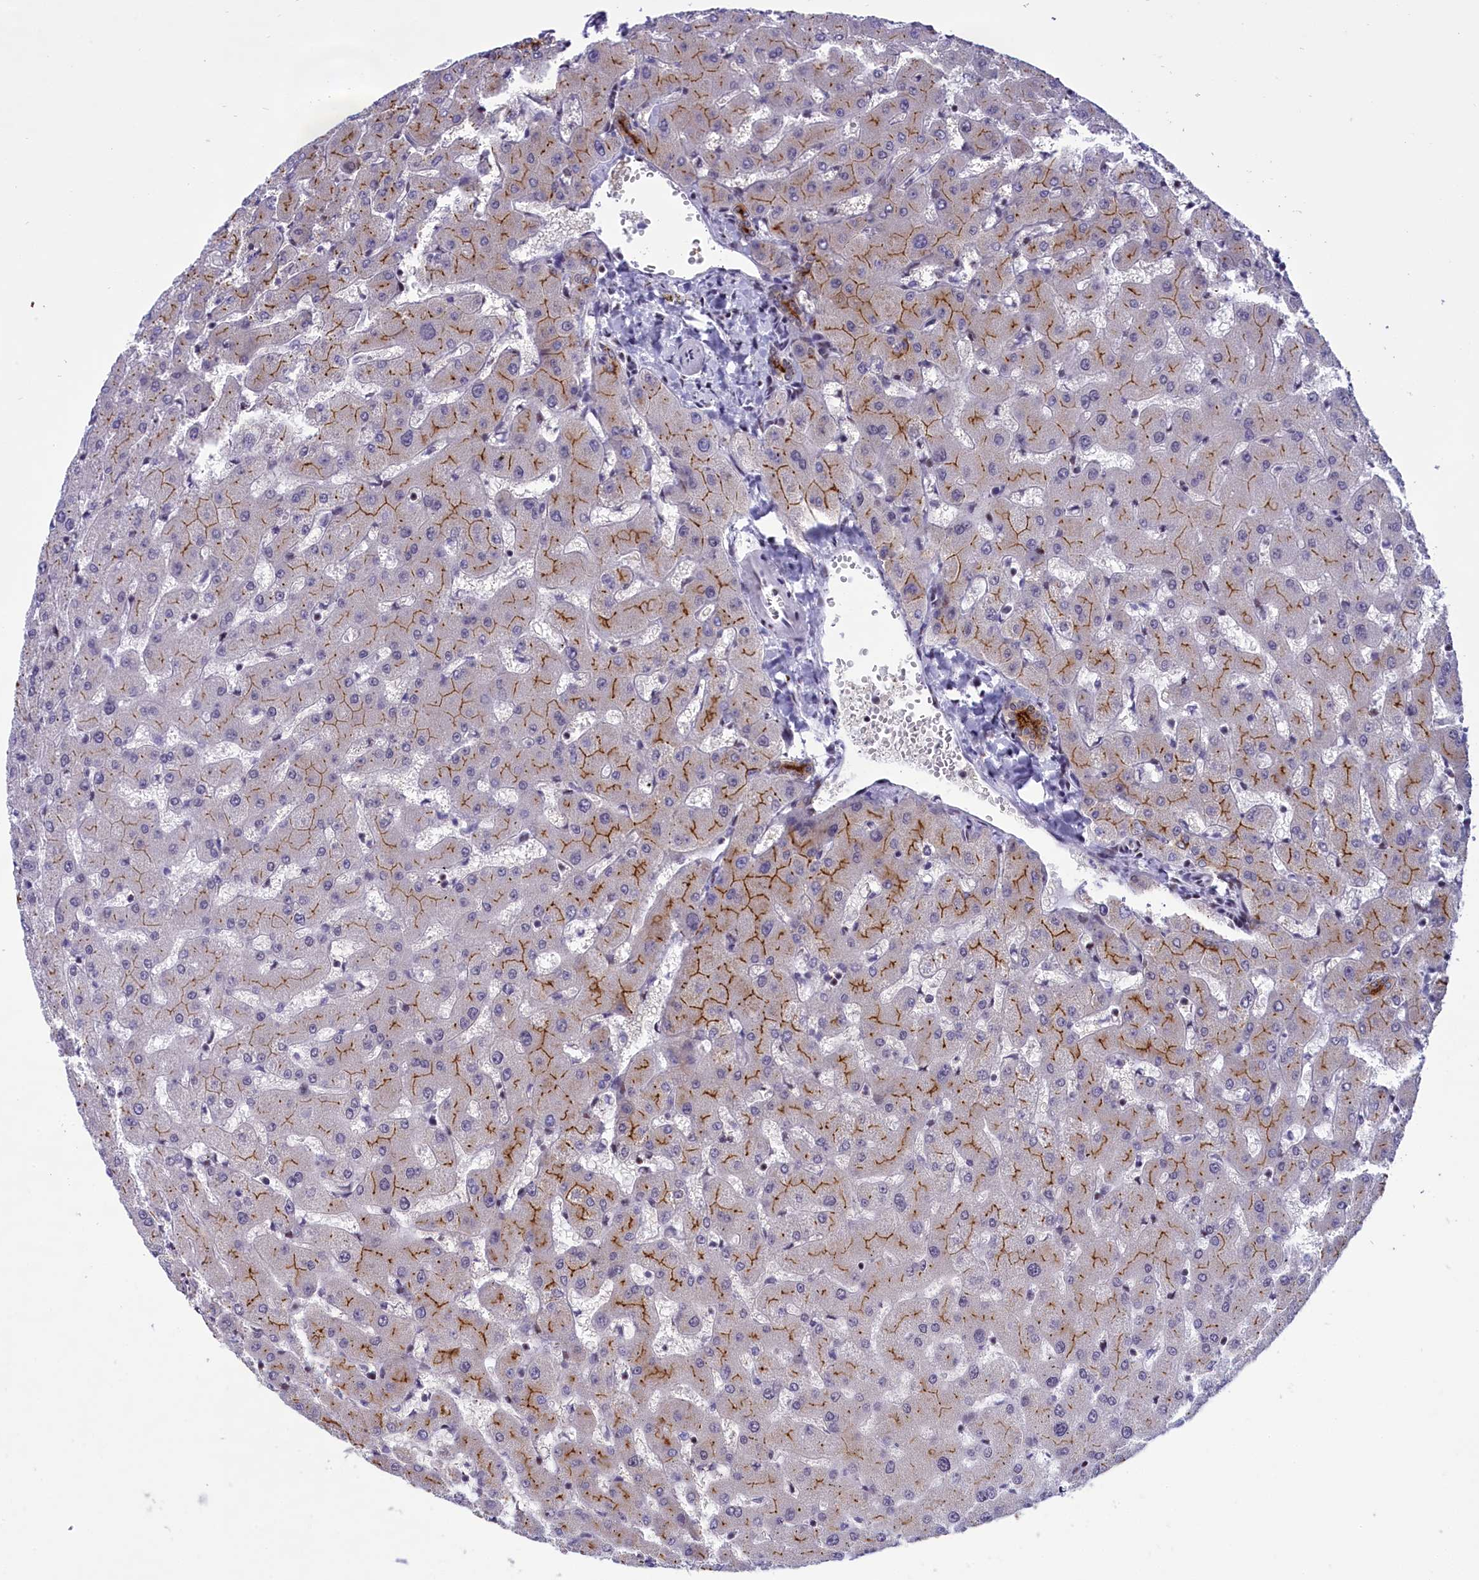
{"staining": {"intensity": "strong", "quantity": "25%-75%", "location": "cytoplasmic/membranous"}, "tissue": "liver", "cell_type": "Cholangiocytes", "image_type": "normal", "snomed": [{"axis": "morphology", "description": "Normal tissue, NOS"}, {"axis": "topography", "description": "Liver"}], "caption": "Immunohistochemistry of unremarkable human liver exhibits high levels of strong cytoplasmic/membranous expression in approximately 25%-75% of cholangiocytes.", "gene": "SPIRE2", "patient": {"sex": "female", "age": 63}}